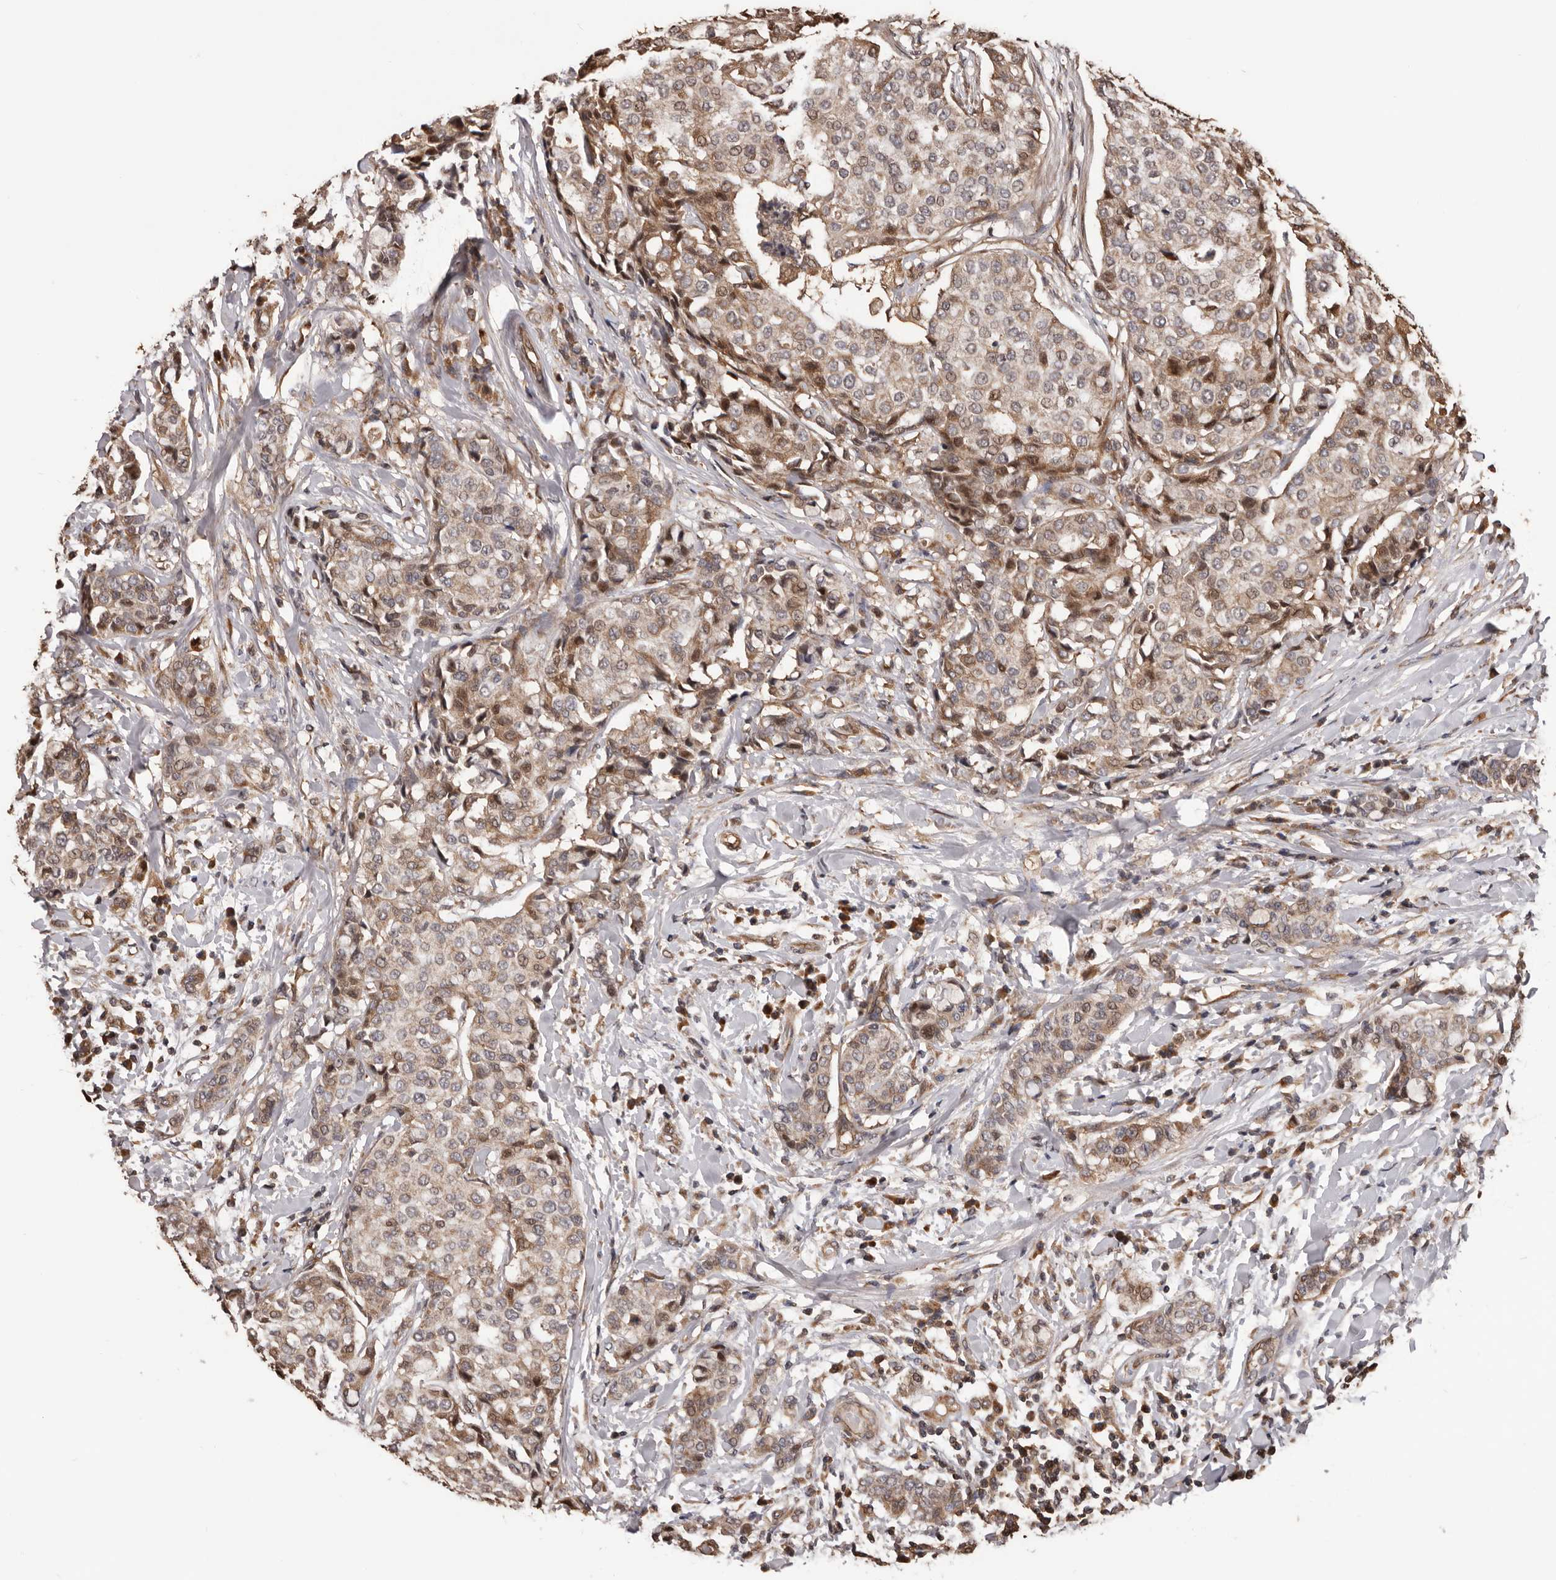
{"staining": {"intensity": "weak", "quantity": ">75%", "location": "cytoplasmic/membranous,nuclear"}, "tissue": "breast cancer", "cell_type": "Tumor cells", "image_type": "cancer", "snomed": [{"axis": "morphology", "description": "Duct carcinoma"}, {"axis": "topography", "description": "Breast"}], "caption": "Immunohistochemical staining of breast cancer (infiltrating ductal carcinoma) exhibits low levels of weak cytoplasmic/membranous and nuclear protein positivity in approximately >75% of tumor cells. (brown staining indicates protein expression, while blue staining denotes nuclei).", "gene": "ADAMTS2", "patient": {"sex": "female", "age": 27}}